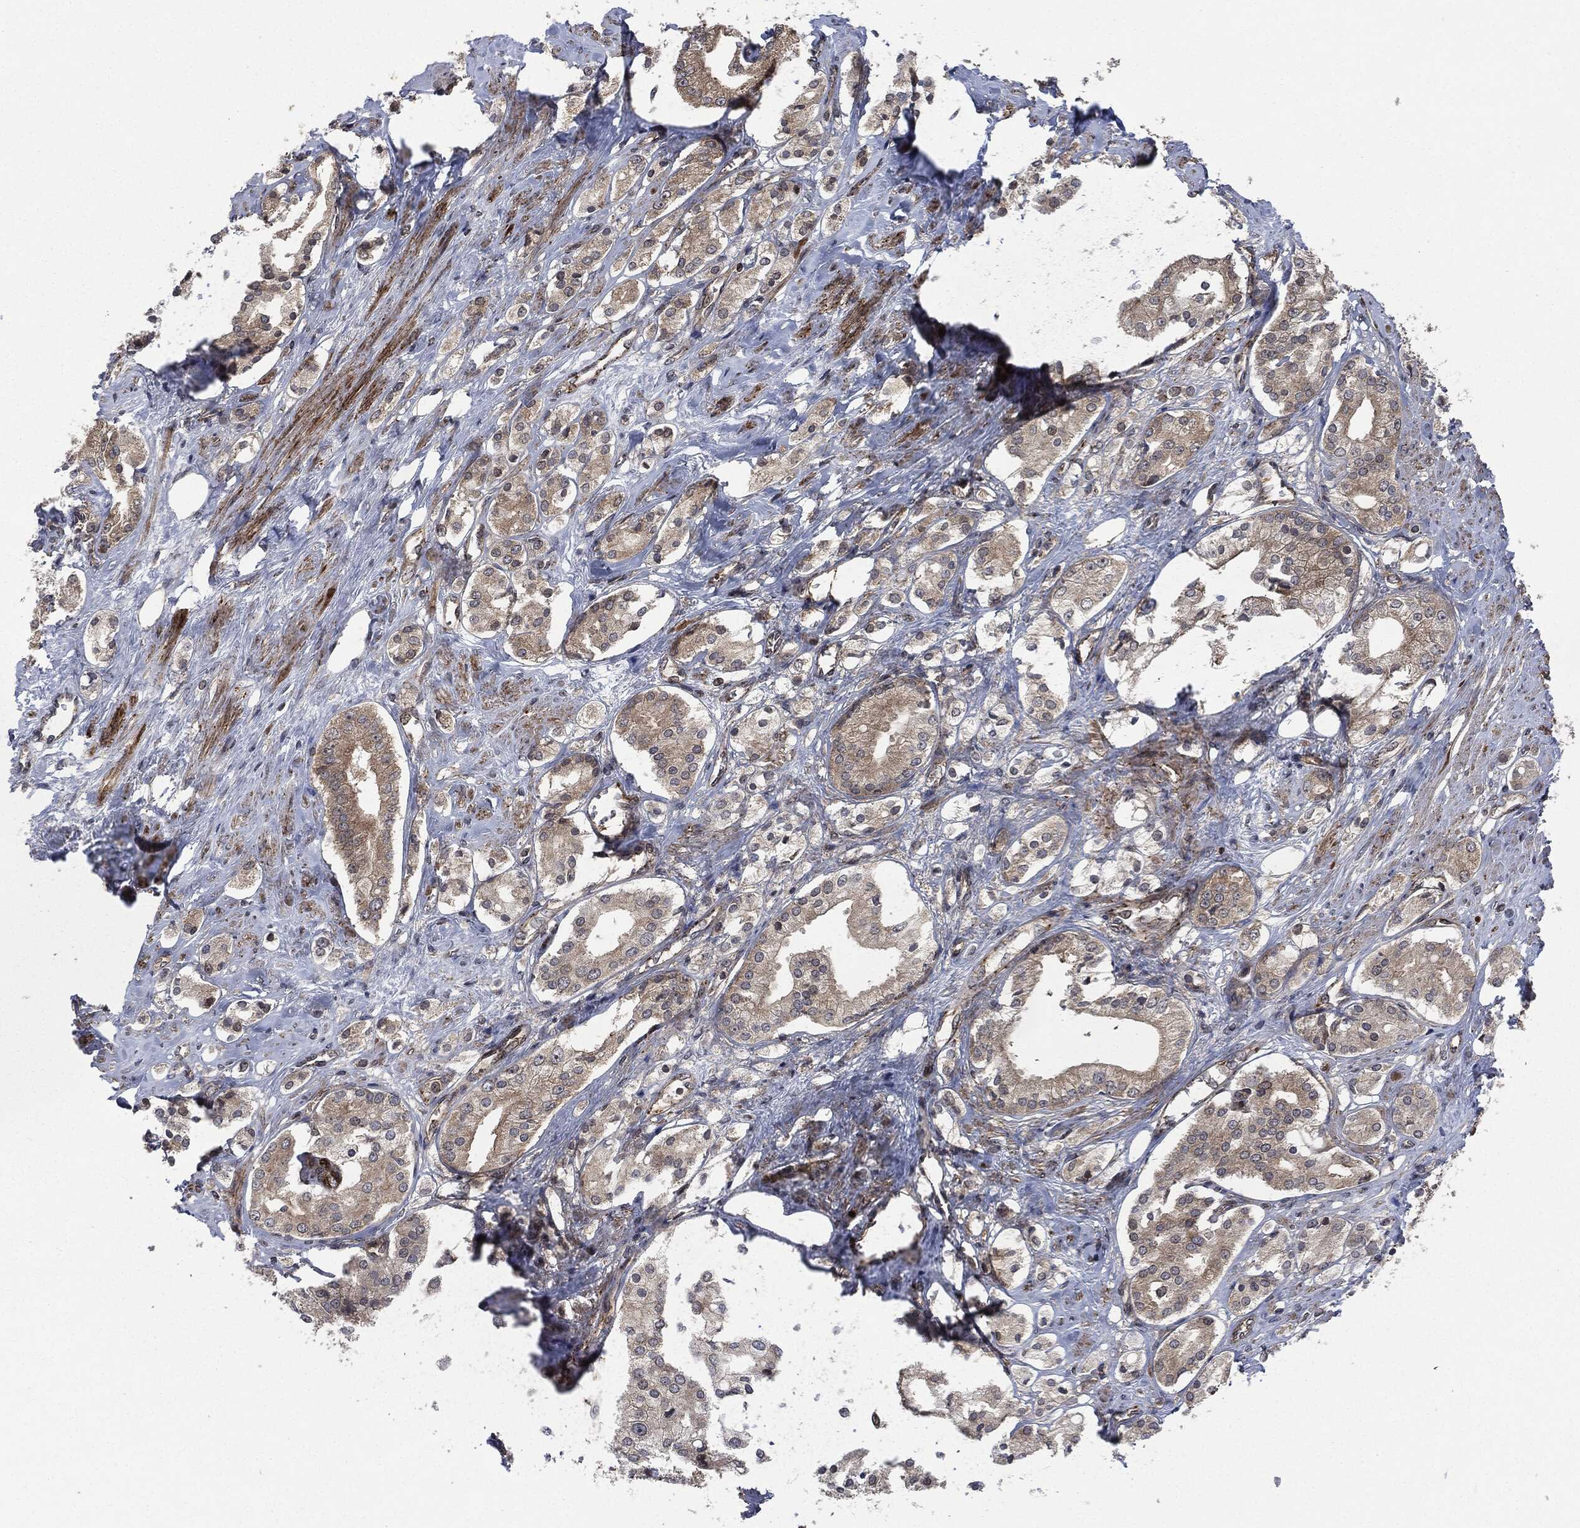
{"staining": {"intensity": "weak", "quantity": ">75%", "location": "cytoplasmic/membranous"}, "tissue": "prostate cancer", "cell_type": "Tumor cells", "image_type": "cancer", "snomed": [{"axis": "morphology", "description": "Adenocarcinoma, NOS"}, {"axis": "topography", "description": "Prostate and seminal vesicle, NOS"}, {"axis": "topography", "description": "Prostate"}], "caption": "Immunohistochemical staining of prostate adenocarcinoma shows low levels of weak cytoplasmic/membranous protein expression in about >75% of tumor cells. (brown staining indicates protein expression, while blue staining denotes nuclei).", "gene": "HRAS", "patient": {"sex": "male", "age": 67}}